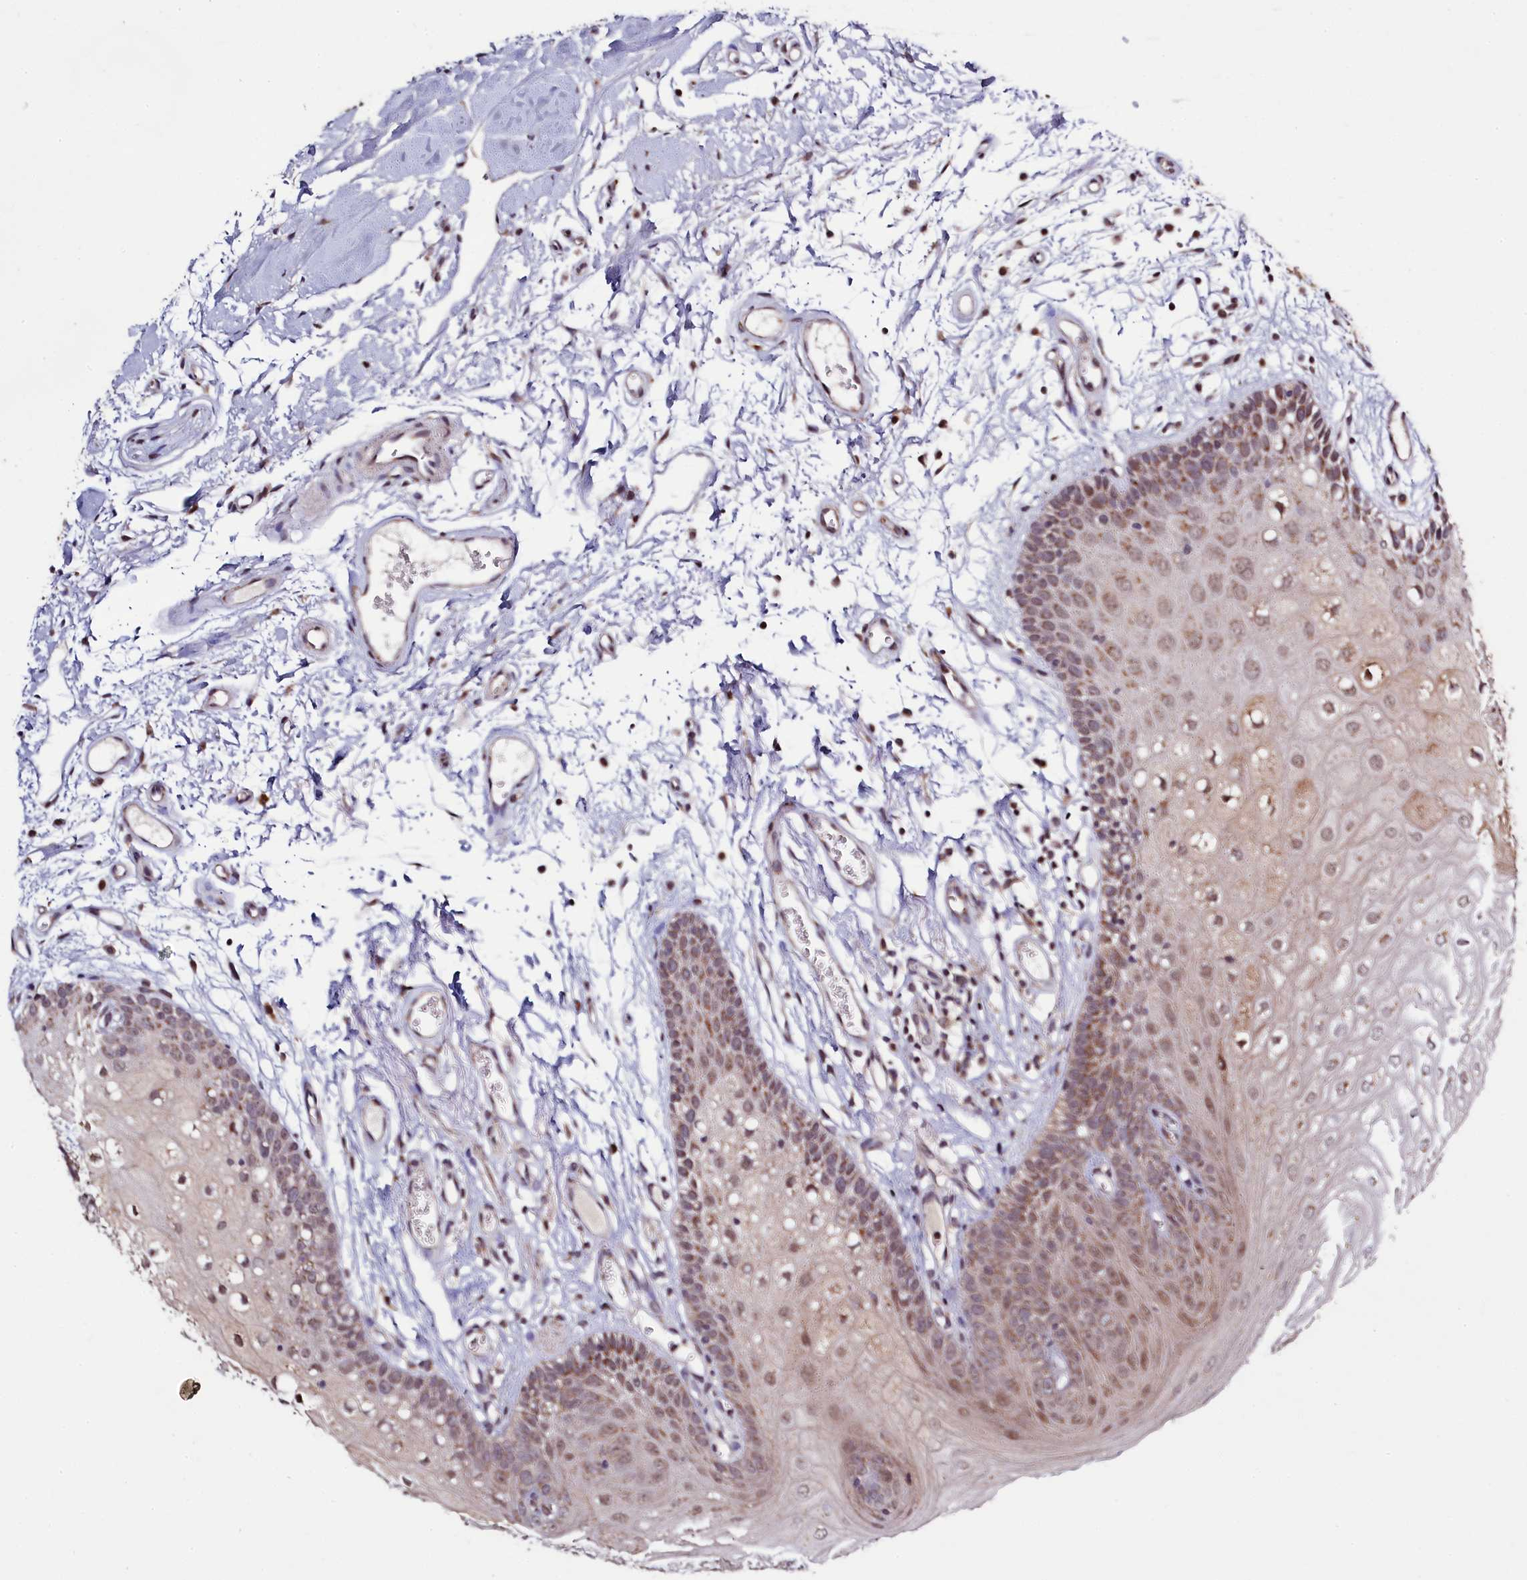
{"staining": {"intensity": "weak", "quantity": ">75%", "location": "cytoplasmic/membranous,nuclear"}, "tissue": "oral mucosa", "cell_type": "Squamous epithelial cells", "image_type": "normal", "snomed": [{"axis": "morphology", "description": "Normal tissue, NOS"}, {"axis": "topography", "description": "Oral tissue"}, {"axis": "topography", "description": "Tounge, NOS"}], "caption": "An image showing weak cytoplasmic/membranous,nuclear expression in about >75% of squamous epithelial cells in unremarkable oral mucosa, as visualized by brown immunohistochemical staining.", "gene": "SEC24C", "patient": {"sex": "female", "age": 73}}